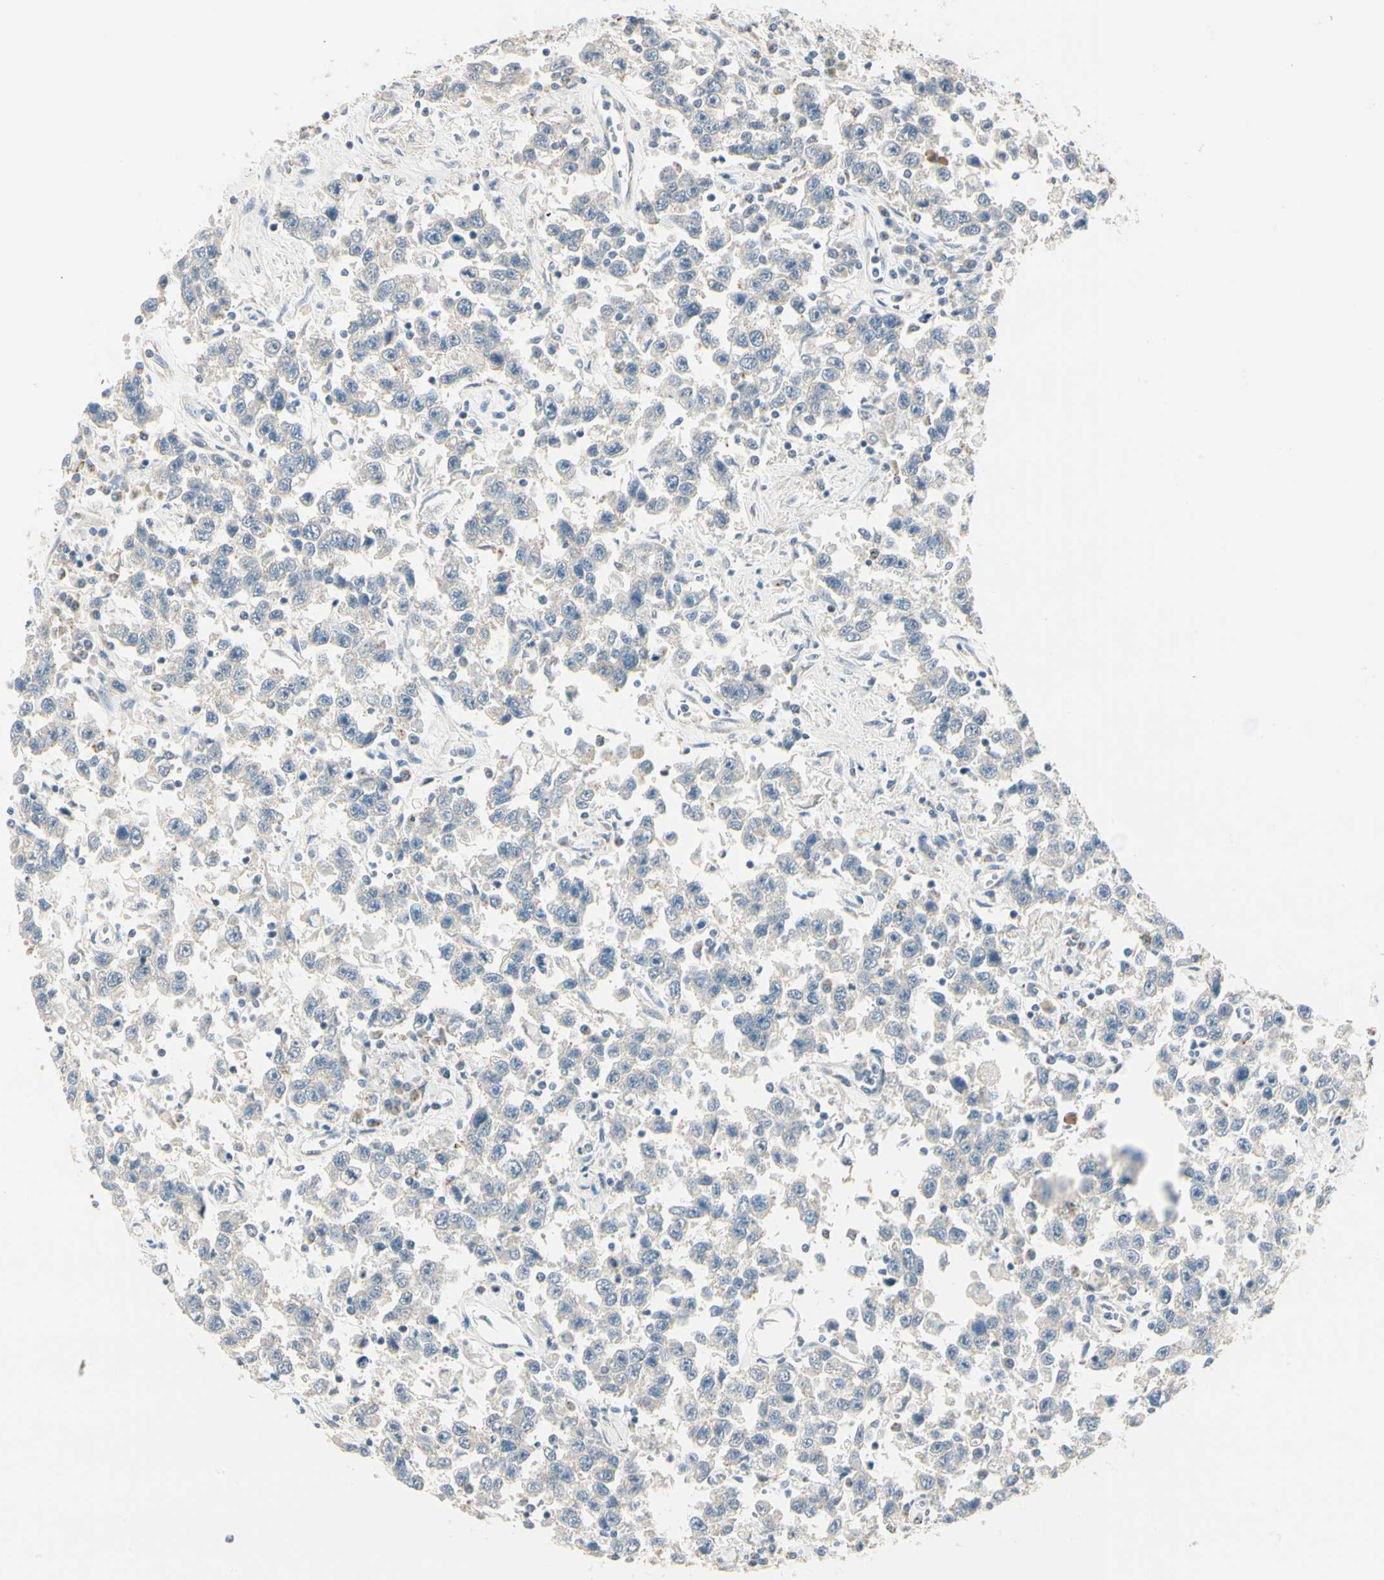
{"staining": {"intensity": "negative", "quantity": "none", "location": "none"}, "tissue": "testis cancer", "cell_type": "Tumor cells", "image_type": "cancer", "snomed": [{"axis": "morphology", "description": "Seminoma, NOS"}, {"axis": "topography", "description": "Testis"}], "caption": "The histopathology image displays no staining of tumor cells in testis cancer (seminoma). (Brightfield microscopy of DAB (3,3'-diaminobenzidine) IHC at high magnification).", "gene": "DUSP12", "patient": {"sex": "male", "age": 41}}